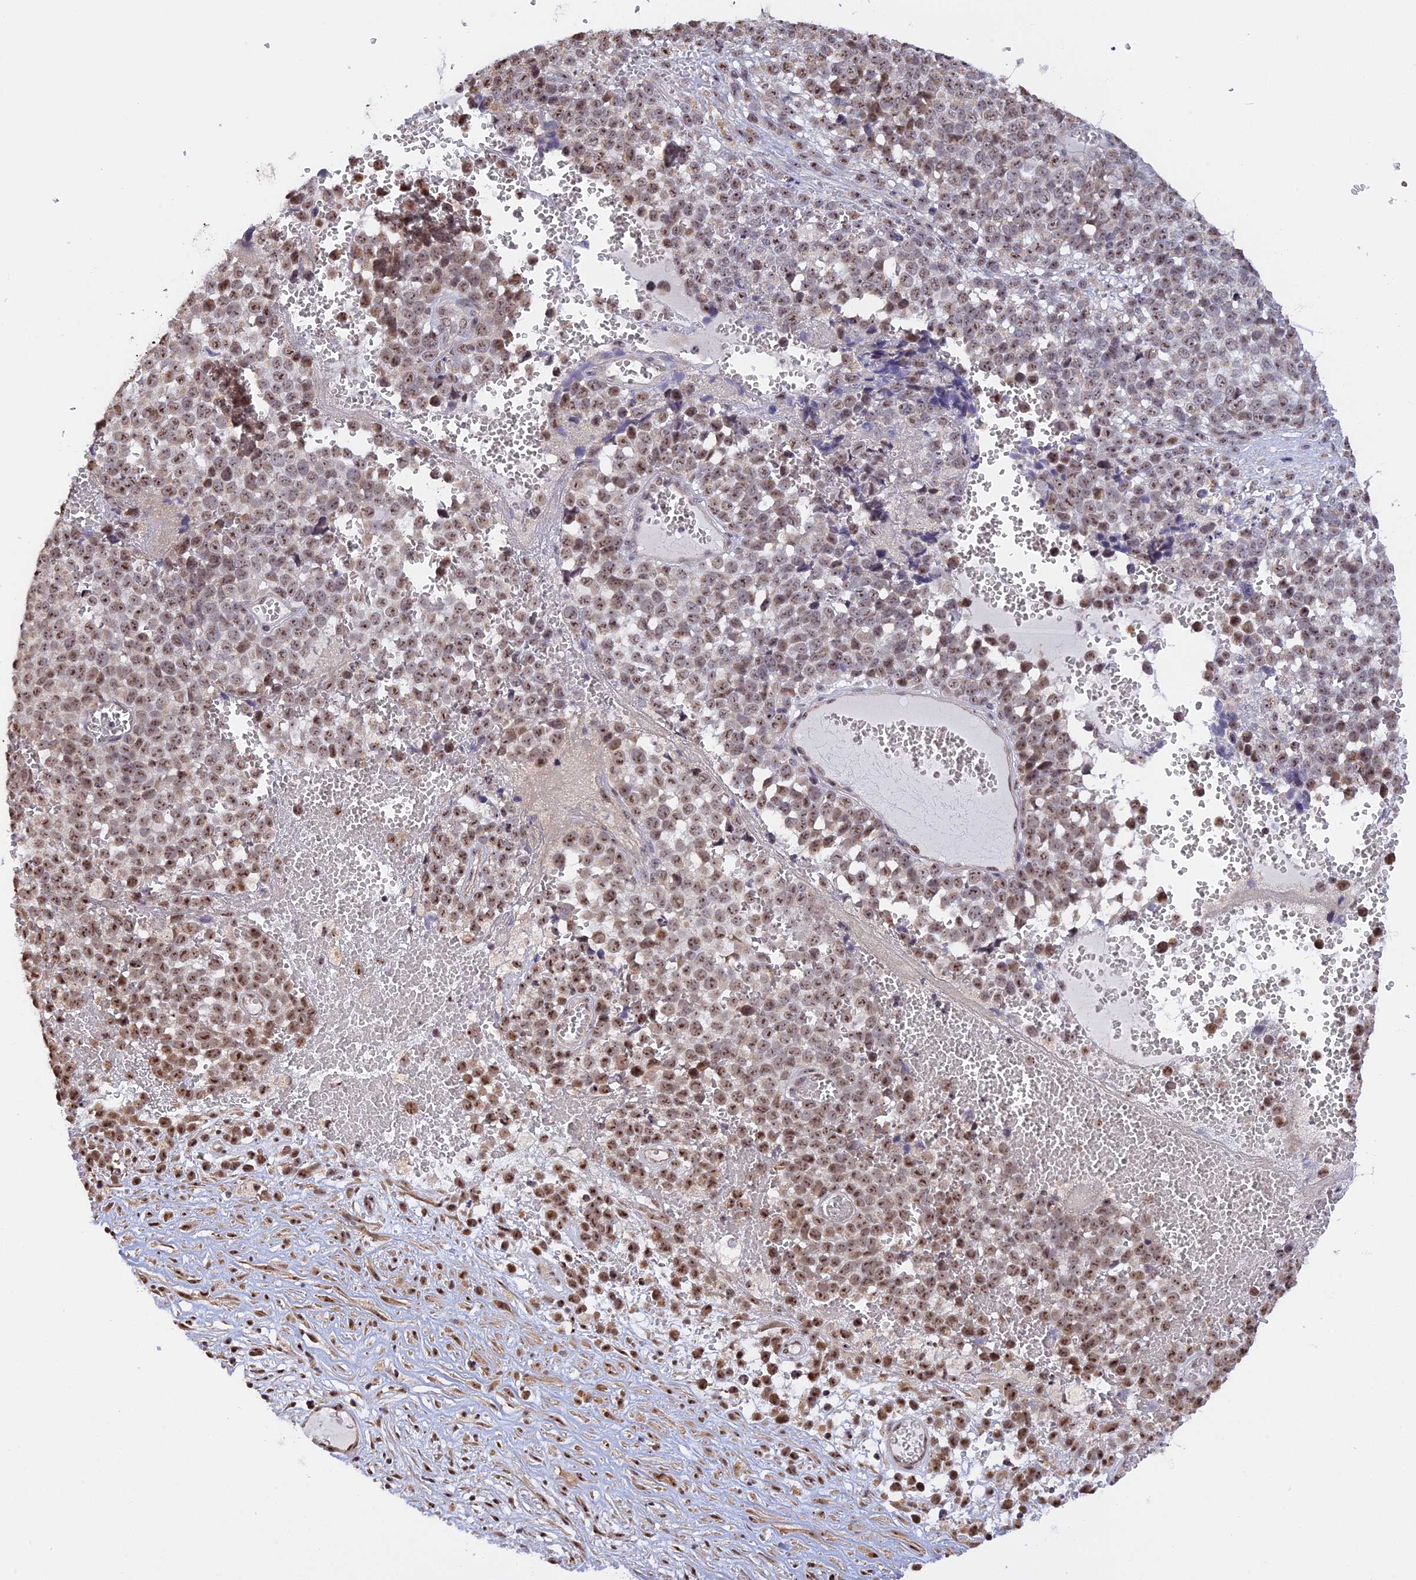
{"staining": {"intensity": "moderate", "quantity": ">75%", "location": "nuclear"}, "tissue": "melanoma", "cell_type": "Tumor cells", "image_type": "cancer", "snomed": [{"axis": "morphology", "description": "Malignant melanoma, NOS"}, {"axis": "topography", "description": "Nose, NOS"}], "caption": "IHC histopathology image of neoplastic tissue: melanoma stained using immunohistochemistry (IHC) demonstrates medium levels of moderate protein expression localized specifically in the nuclear of tumor cells, appearing as a nuclear brown color.", "gene": "MGA", "patient": {"sex": "female", "age": 48}}